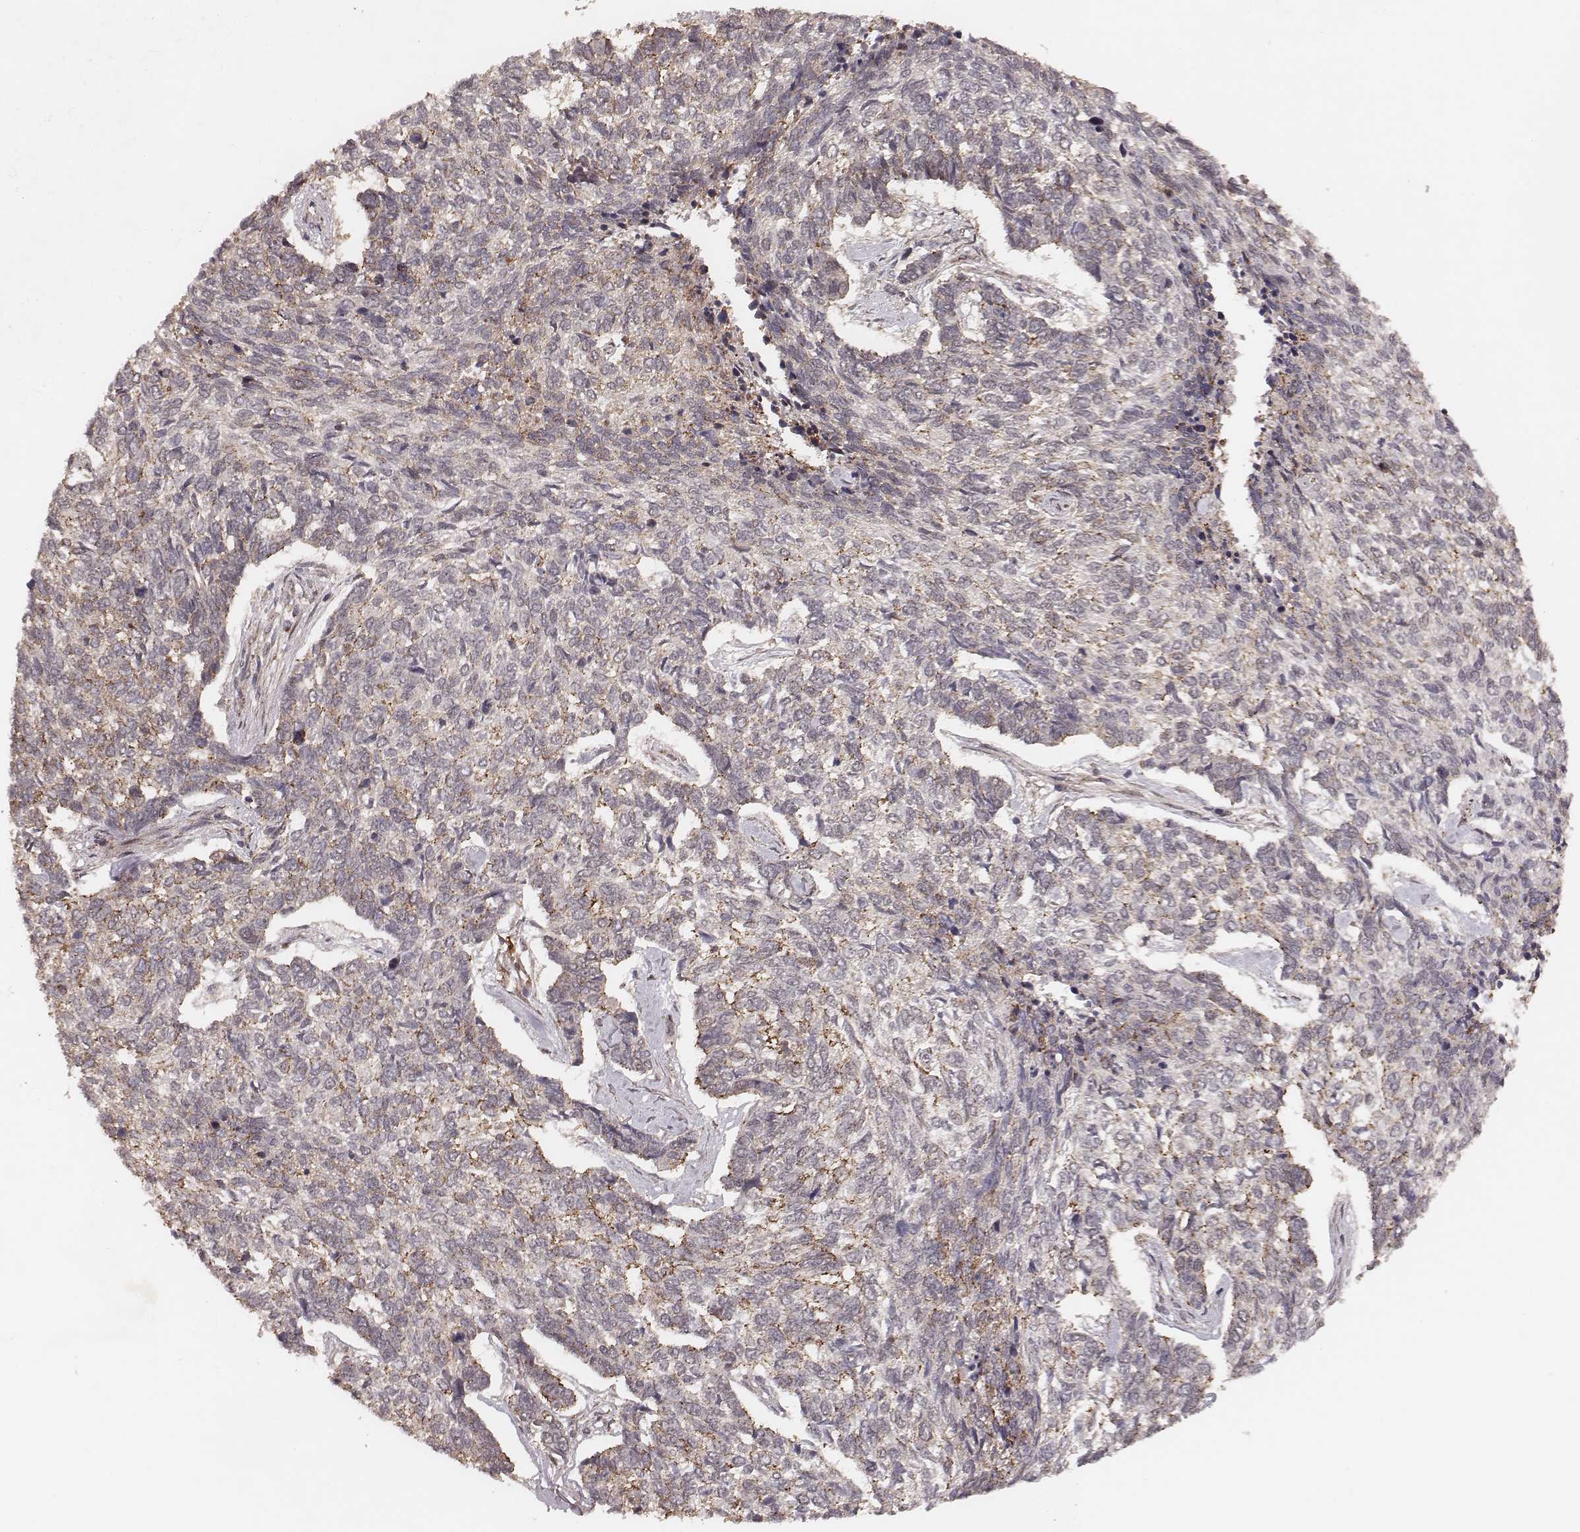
{"staining": {"intensity": "moderate", "quantity": "<25%", "location": "cytoplasmic/membranous"}, "tissue": "skin cancer", "cell_type": "Tumor cells", "image_type": "cancer", "snomed": [{"axis": "morphology", "description": "Basal cell carcinoma"}, {"axis": "topography", "description": "Skin"}], "caption": "Immunohistochemical staining of skin cancer (basal cell carcinoma) exhibits low levels of moderate cytoplasmic/membranous expression in approximately <25% of tumor cells.", "gene": "NDUFA7", "patient": {"sex": "female", "age": 65}}